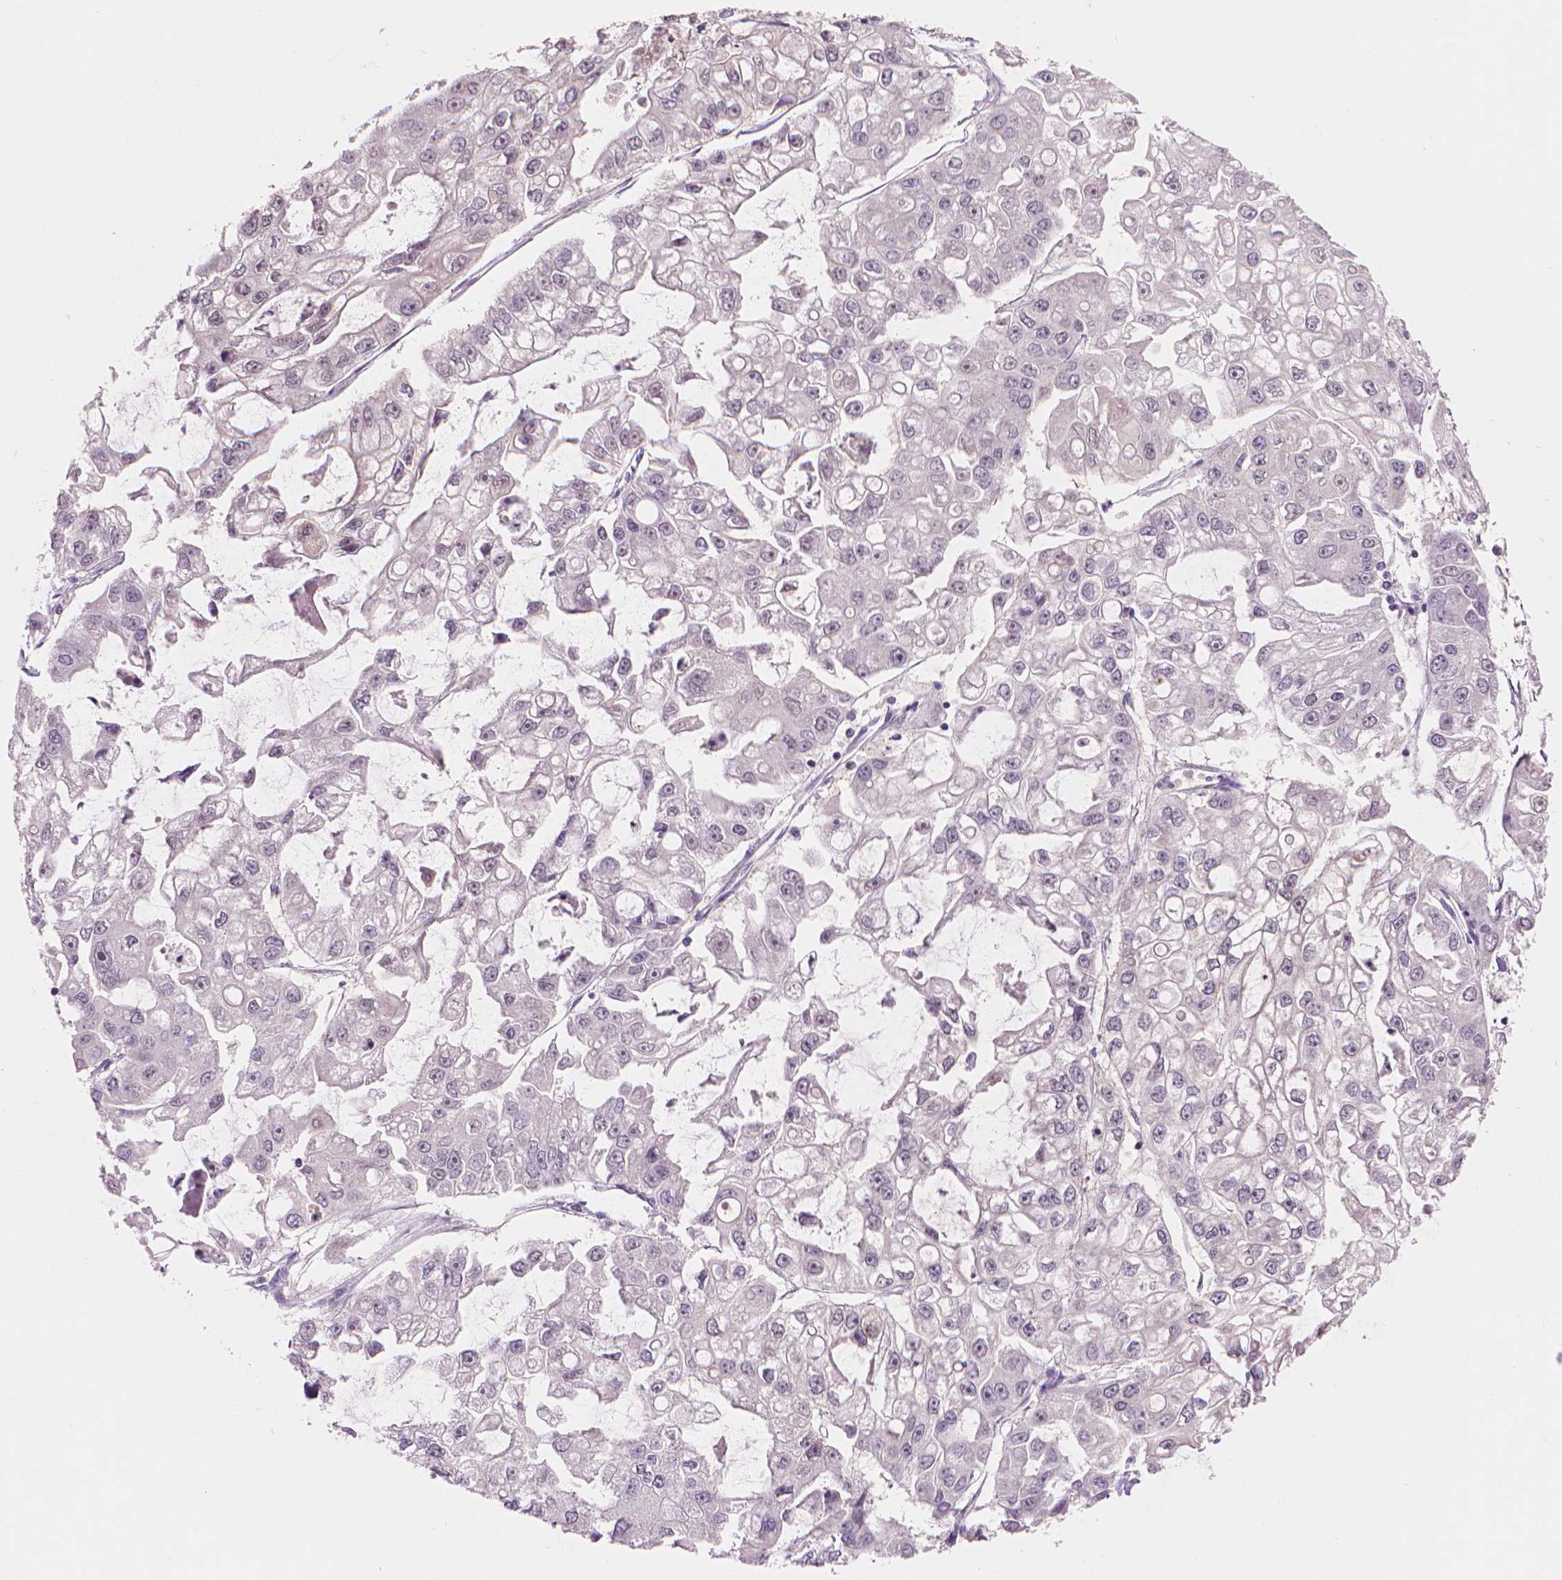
{"staining": {"intensity": "negative", "quantity": "none", "location": "none"}, "tissue": "ovarian cancer", "cell_type": "Tumor cells", "image_type": "cancer", "snomed": [{"axis": "morphology", "description": "Cystadenocarcinoma, serous, NOS"}, {"axis": "topography", "description": "Ovary"}], "caption": "DAB (3,3'-diaminobenzidine) immunohistochemical staining of human ovarian cancer demonstrates no significant staining in tumor cells.", "gene": "ENO2", "patient": {"sex": "female", "age": 56}}